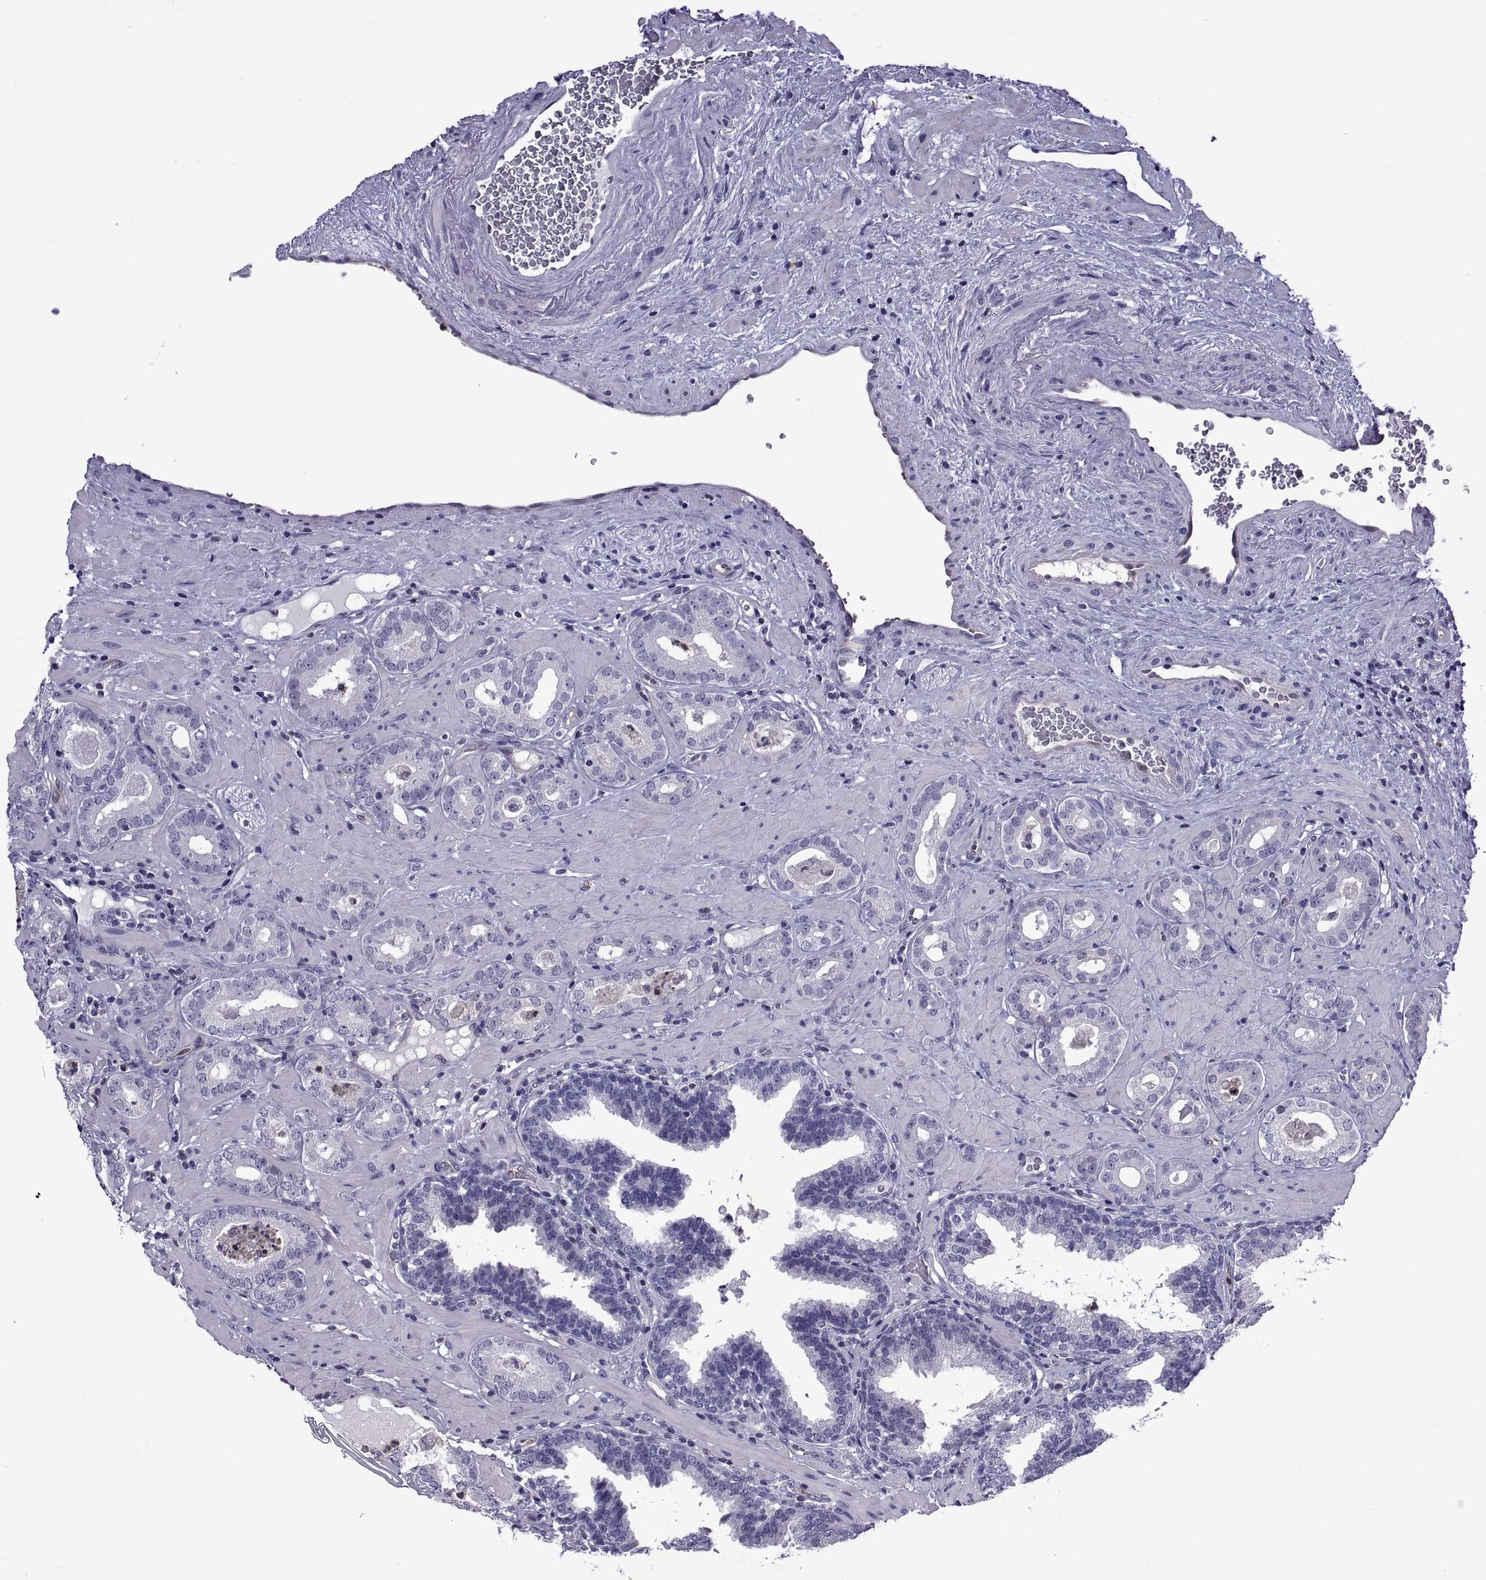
{"staining": {"intensity": "negative", "quantity": "none", "location": "none"}, "tissue": "prostate cancer", "cell_type": "Tumor cells", "image_type": "cancer", "snomed": [{"axis": "morphology", "description": "Adenocarcinoma, Low grade"}, {"axis": "topography", "description": "Prostate"}], "caption": "This is a photomicrograph of IHC staining of prostate adenocarcinoma (low-grade), which shows no positivity in tumor cells. (Brightfield microscopy of DAB immunohistochemistry at high magnification).", "gene": "LCN9", "patient": {"sex": "male", "age": 60}}